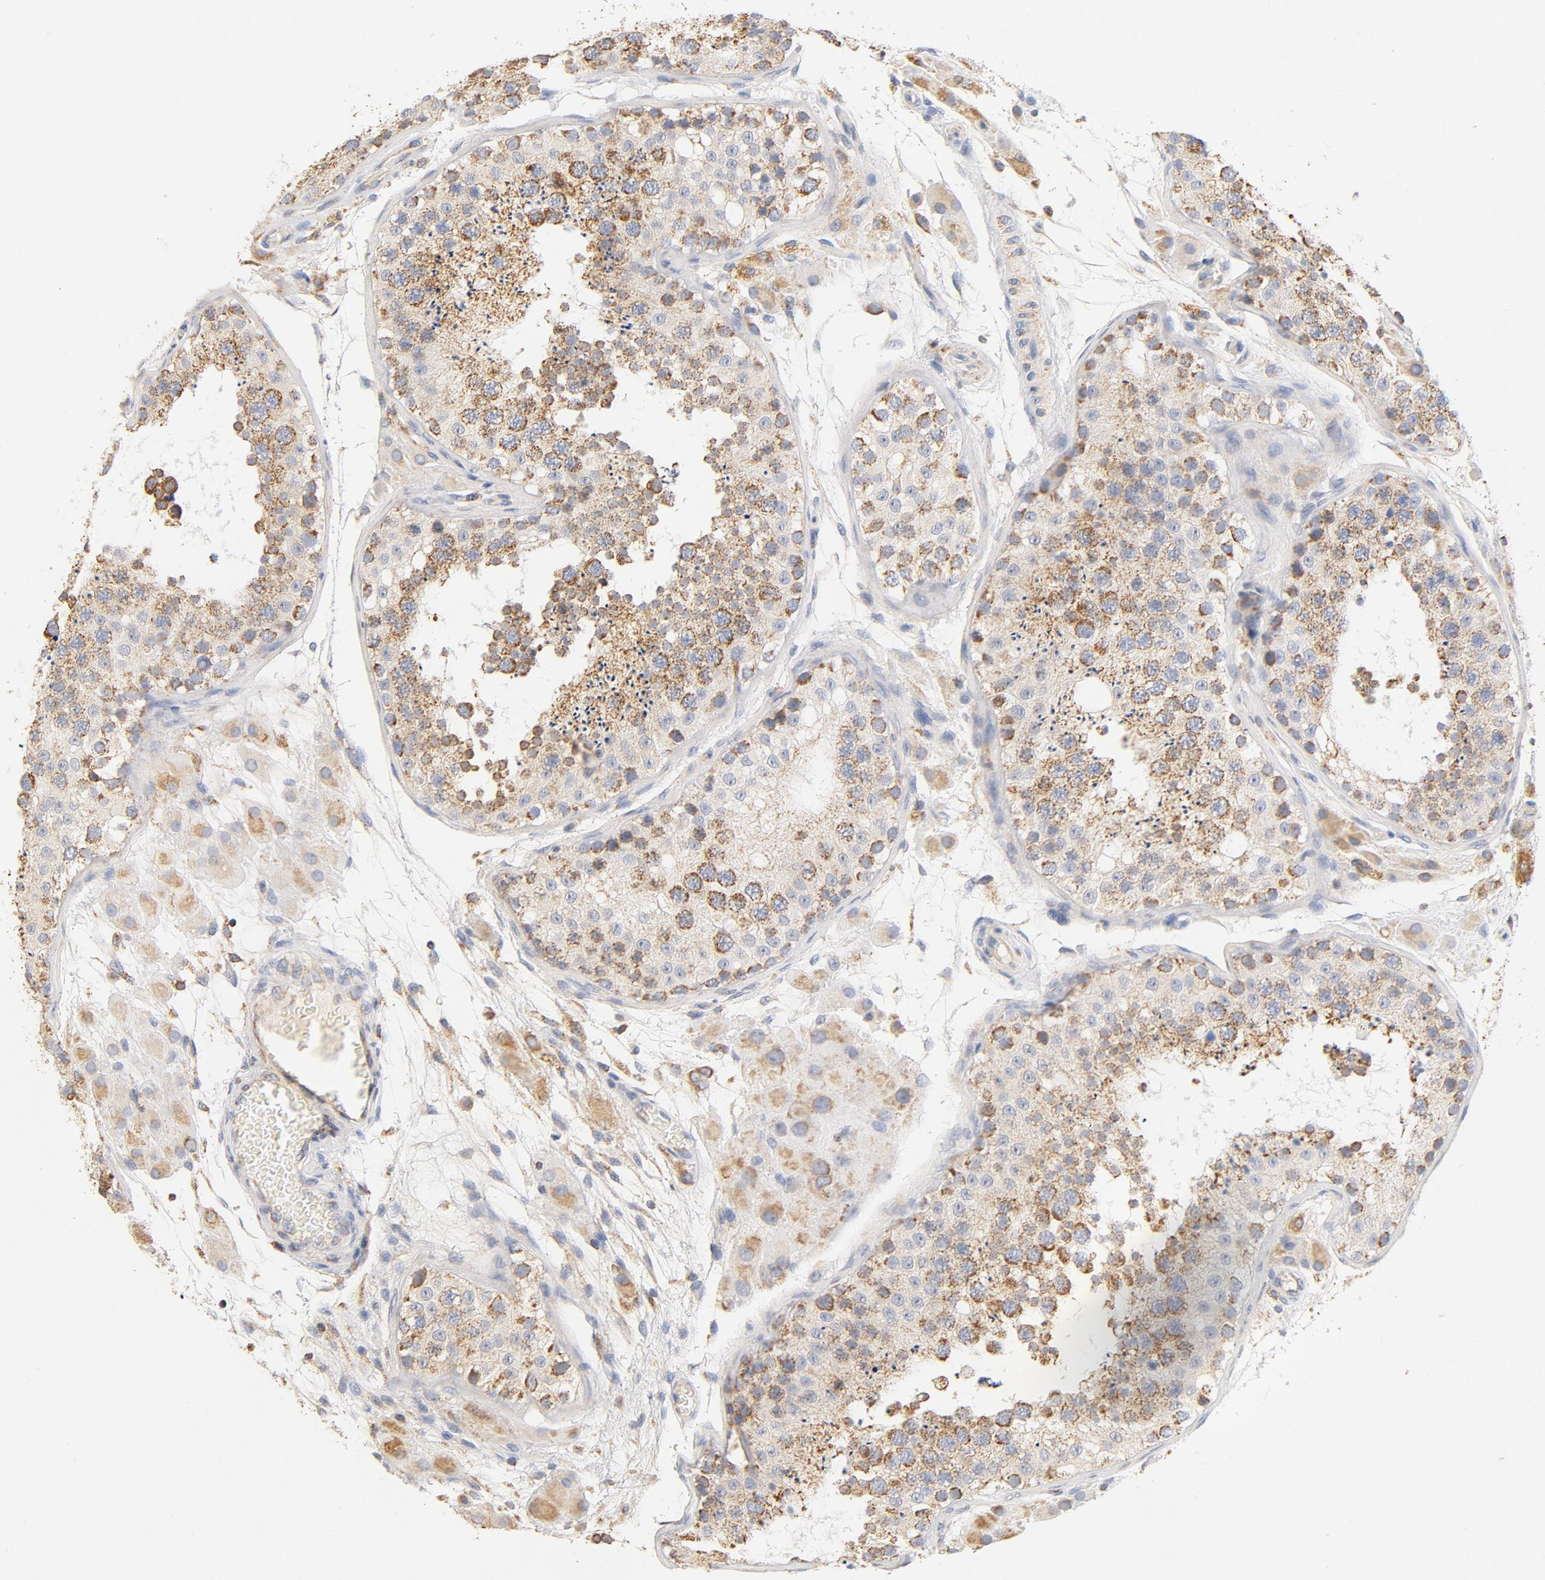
{"staining": {"intensity": "moderate", "quantity": ">75%", "location": "cytoplasmic/membranous"}, "tissue": "testis", "cell_type": "Cells in seminiferous ducts", "image_type": "normal", "snomed": [{"axis": "morphology", "description": "Normal tissue, NOS"}, {"axis": "topography", "description": "Testis"}], "caption": "This is a photomicrograph of immunohistochemistry staining of normal testis, which shows moderate positivity in the cytoplasmic/membranous of cells in seminiferous ducts.", "gene": "COX4I1", "patient": {"sex": "male", "age": 26}}